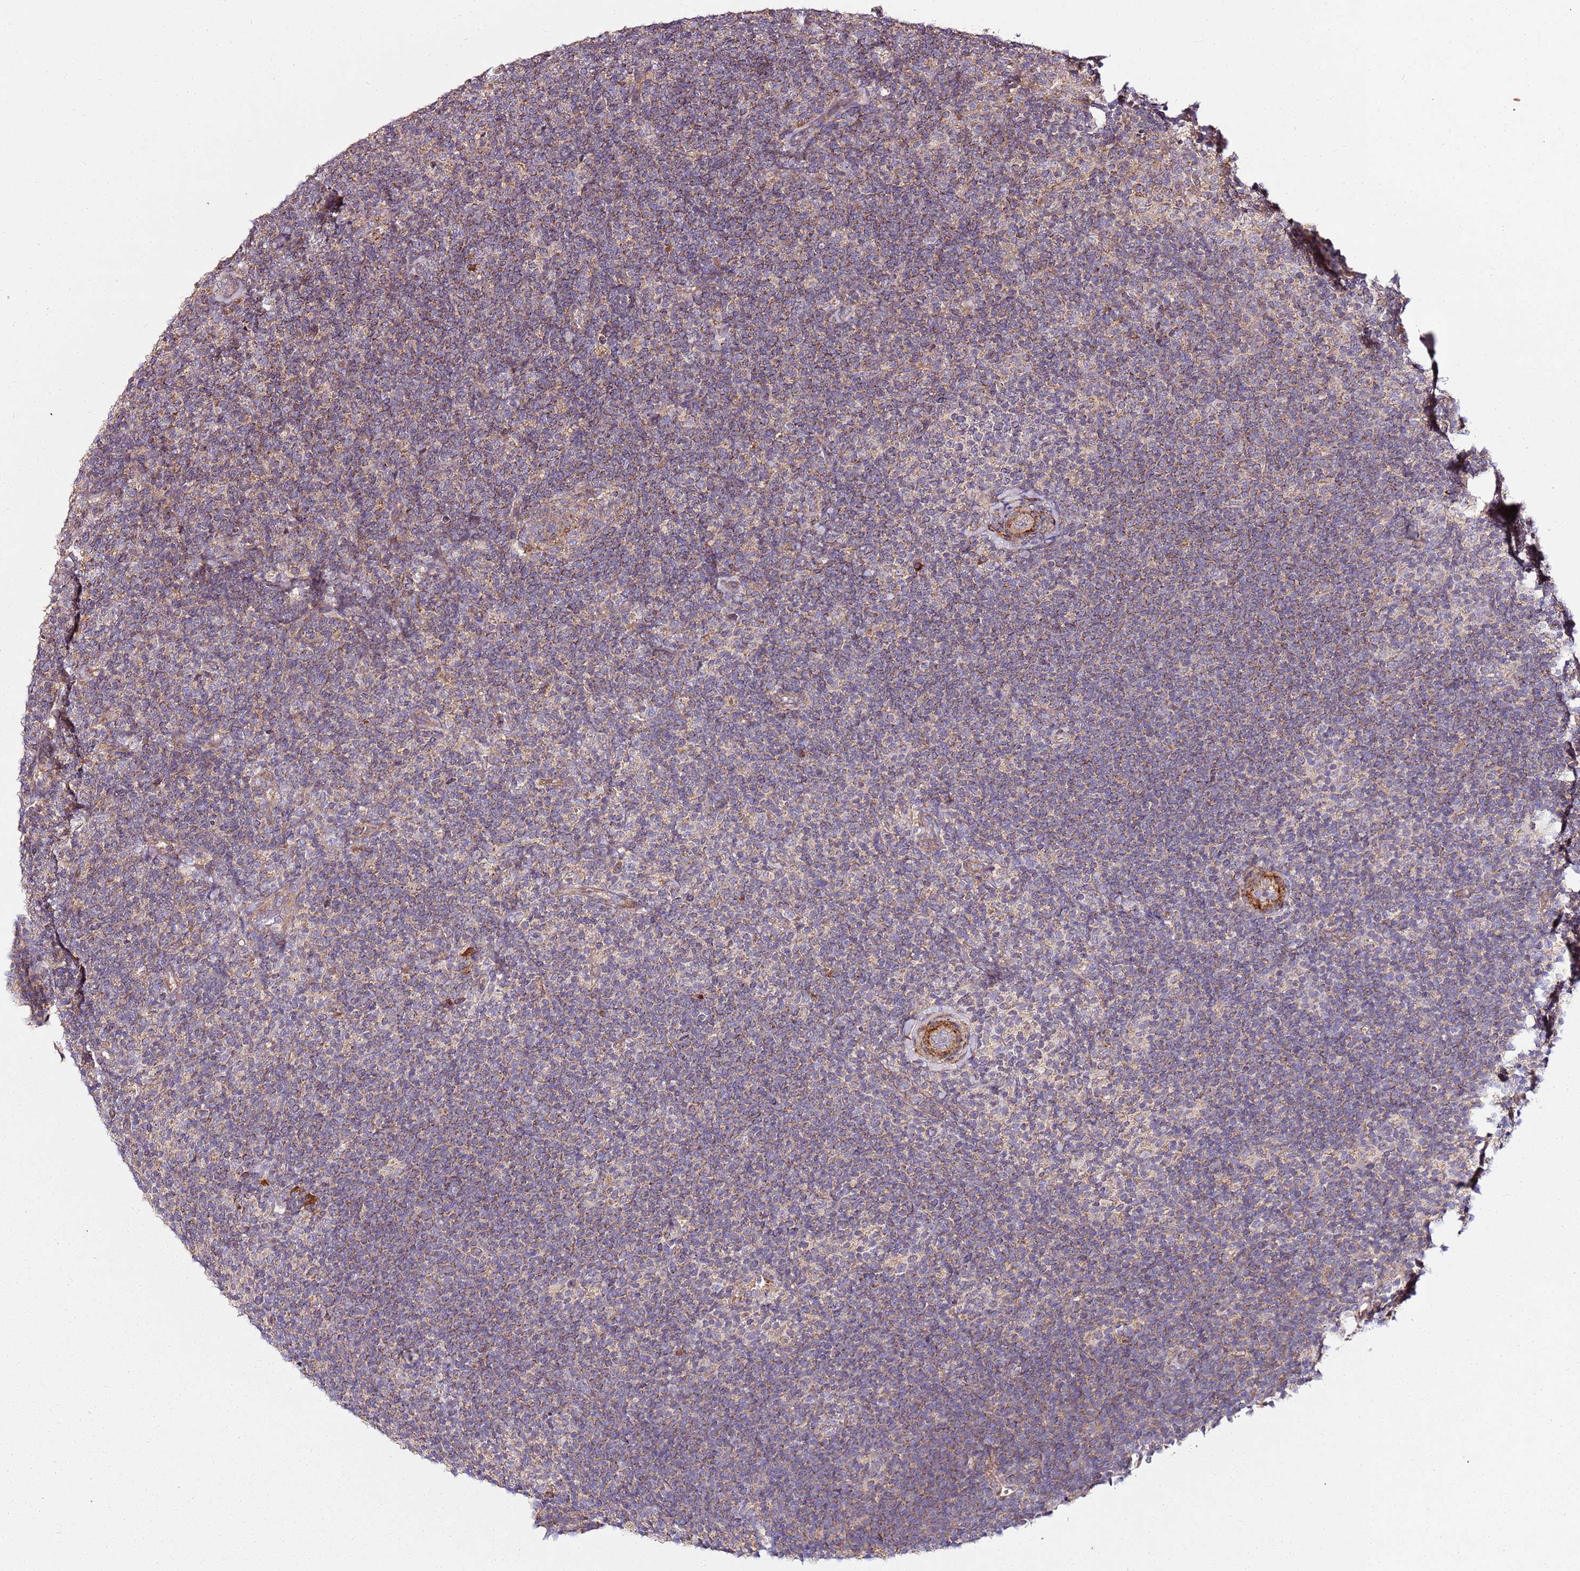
{"staining": {"intensity": "weak", "quantity": "<25%", "location": "cytoplasmic/membranous"}, "tissue": "lymphoma", "cell_type": "Tumor cells", "image_type": "cancer", "snomed": [{"axis": "morphology", "description": "Hodgkin's disease, NOS"}, {"axis": "topography", "description": "Lymph node"}], "caption": "Tumor cells are negative for brown protein staining in lymphoma.", "gene": "KRTAP21-3", "patient": {"sex": "female", "age": 57}}